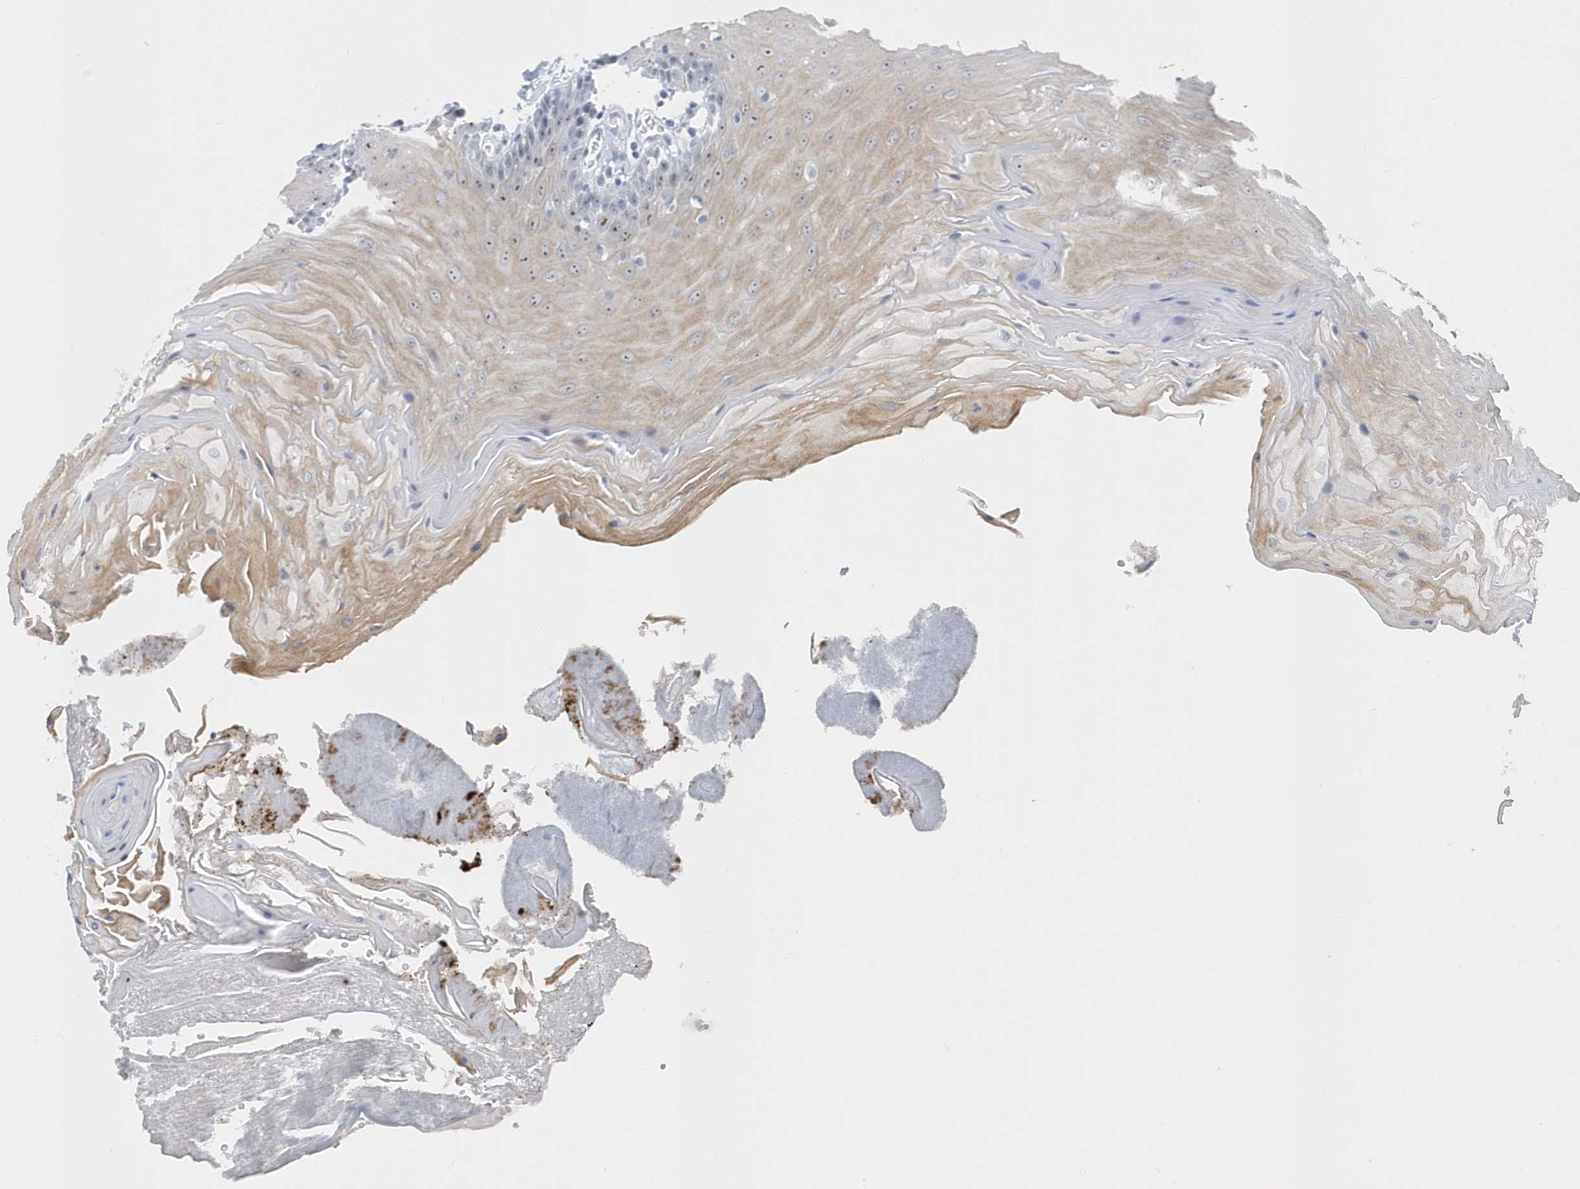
{"staining": {"intensity": "moderate", "quantity": "25%-75%", "location": "nuclear"}, "tissue": "oral mucosa", "cell_type": "Squamous epithelial cells", "image_type": "normal", "snomed": [{"axis": "morphology", "description": "Normal tissue, NOS"}, {"axis": "morphology", "description": "Squamous cell carcinoma, NOS"}, {"axis": "topography", "description": "Skeletal muscle"}, {"axis": "topography", "description": "Oral tissue"}, {"axis": "topography", "description": "Salivary gland"}, {"axis": "topography", "description": "Head-Neck"}], "caption": "A brown stain highlights moderate nuclear expression of a protein in squamous epithelial cells of unremarkable human oral mucosa.", "gene": "RPF2", "patient": {"sex": "male", "age": 54}}